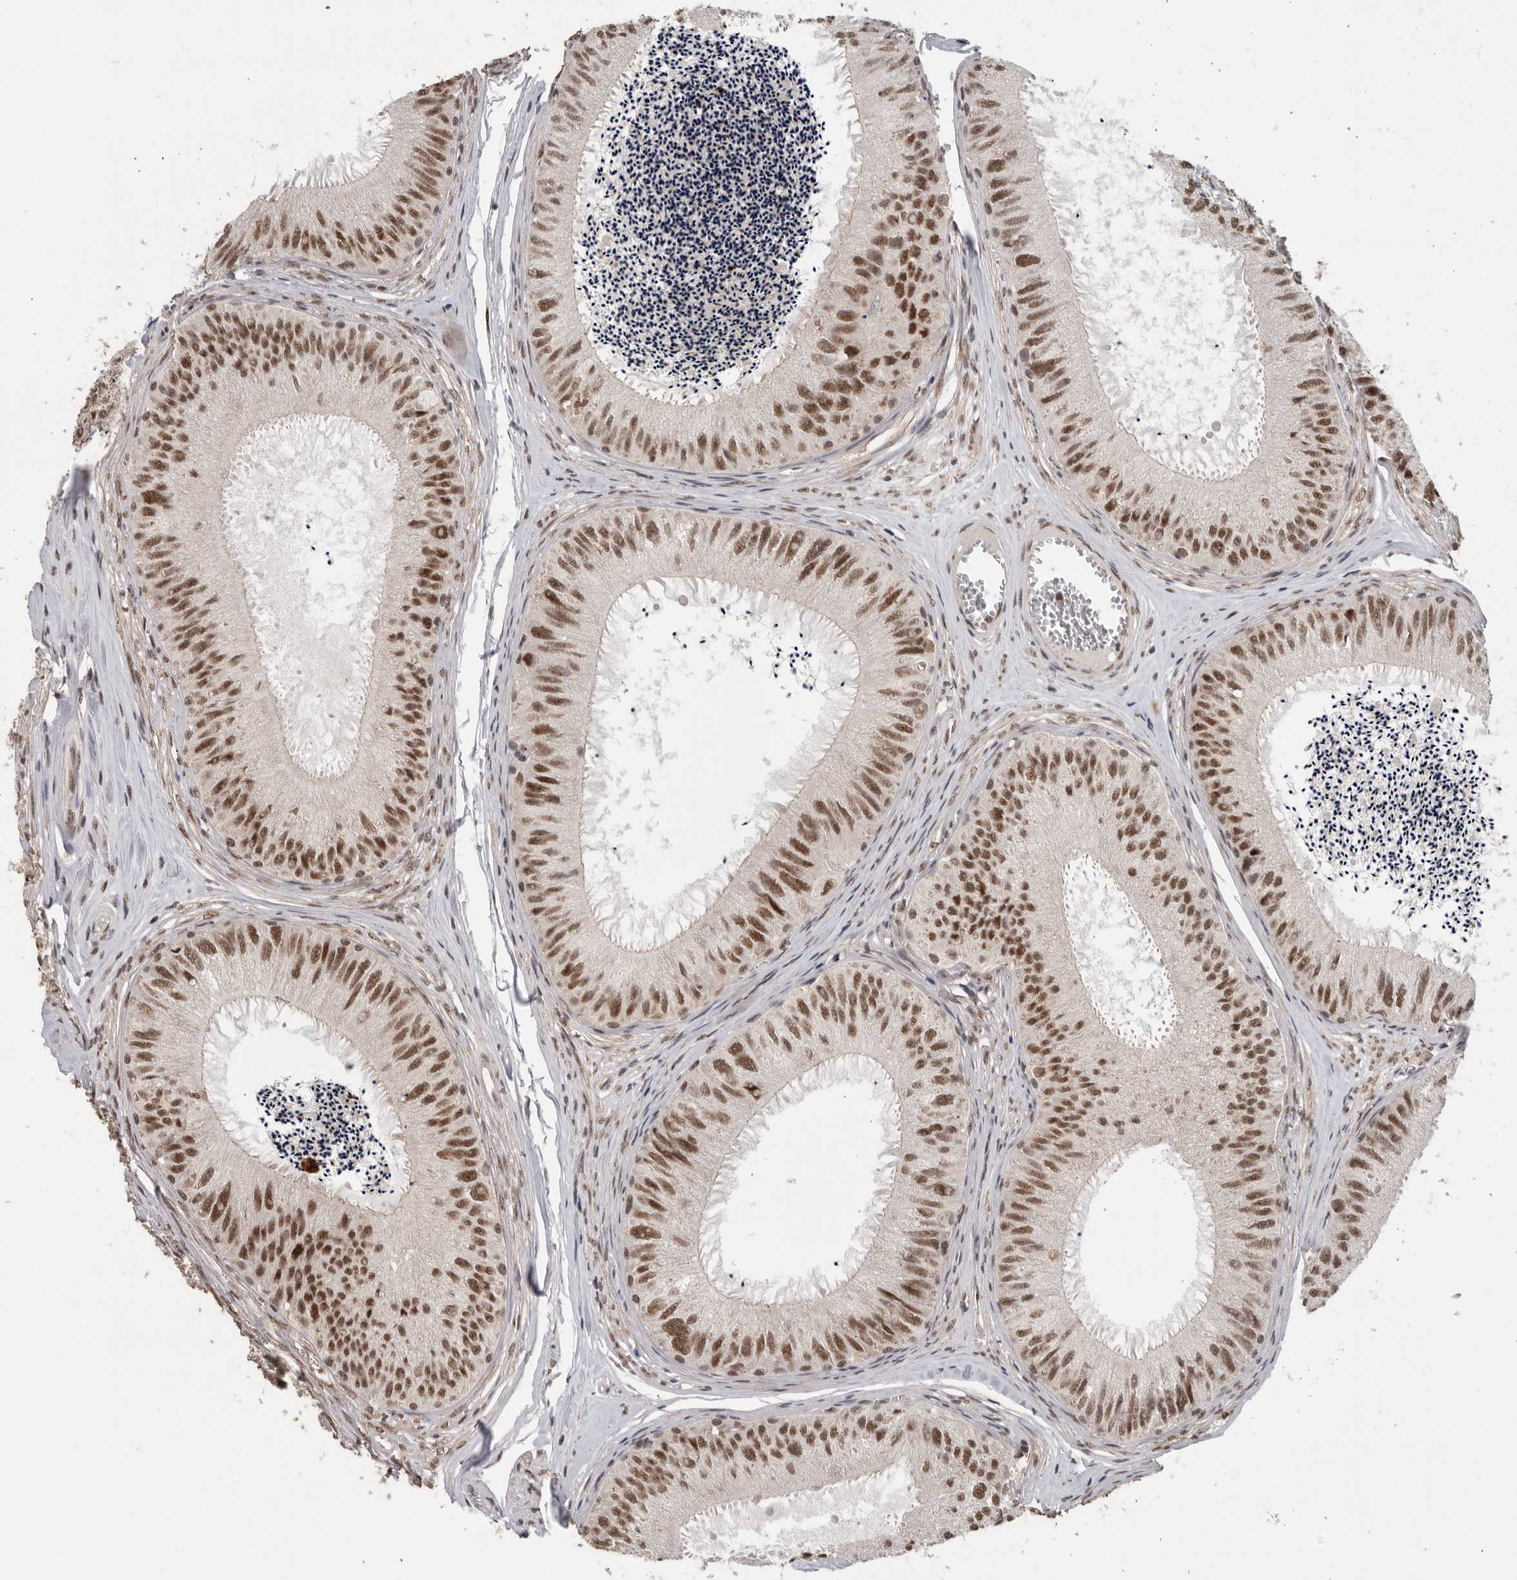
{"staining": {"intensity": "strong", "quantity": ">75%", "location": "cytoplasmic/membranous,nuclear"}, "tissue": "epididymis", "cell_type": "Glandular cells", "image_type": "normal", "snomed": [{"axis": "morphology", "description": "Normal tissue, NOS"}, {"axis": "topography", "description": "Epididymis"}], "caption": "DAB (3,3'-diaminobenzidine) immunohistochemical staining of normal human epididymis shows strong cytoplasmic/membranous,nuclear protein positivity in approximately >75% of glandular cells.", "gene": "PPP1R10", "patient": {"sex": "male", "age": 79}}